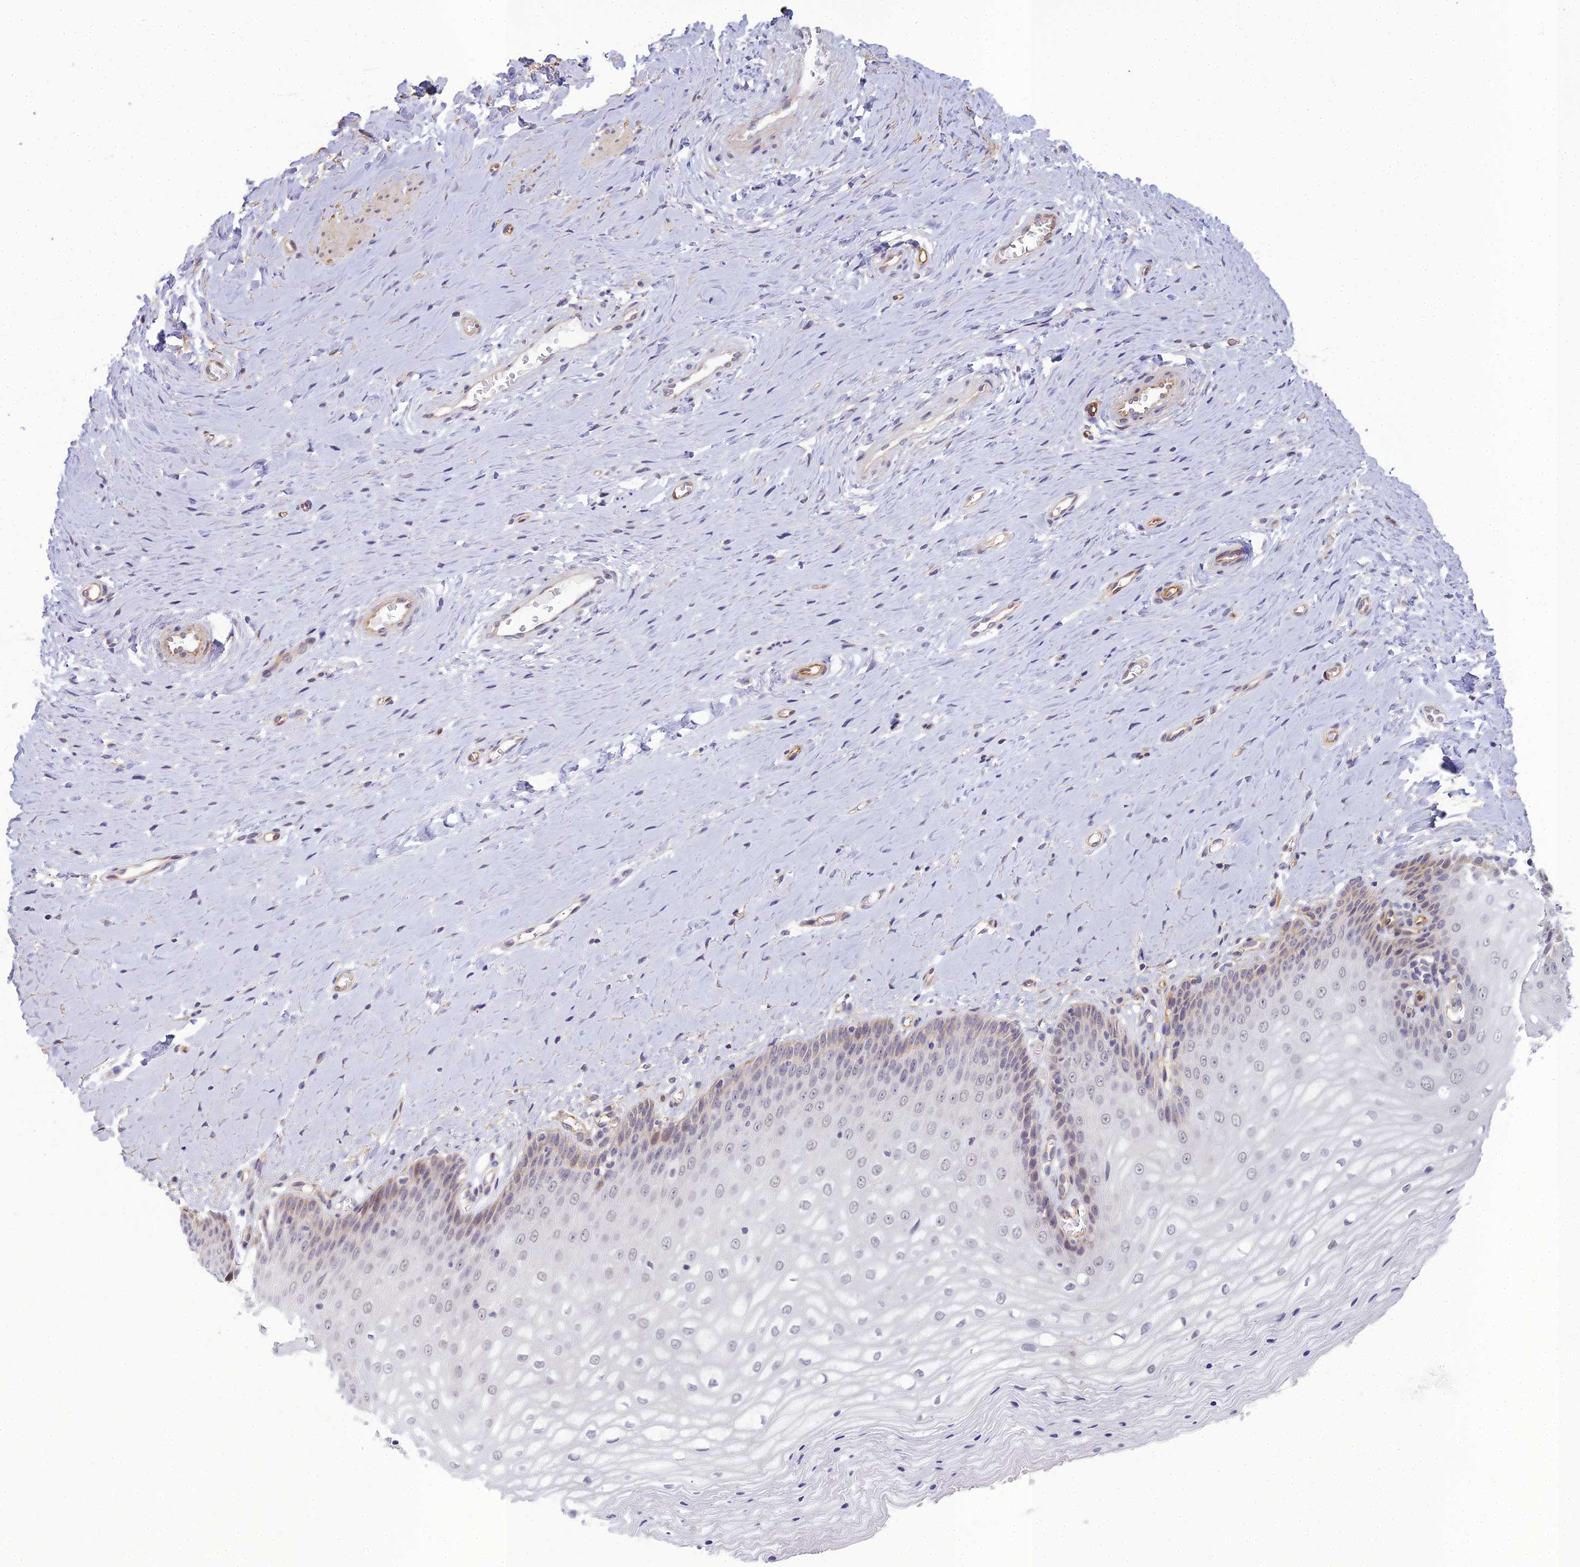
{"staining": {"intensity": "weak", "quantity": "25%-75%", "location": "nuclear"}, "tissue": "vagina", "cell_type": "Squamous epithelial cells", "image_type": "normal", "snomed": [{"axis": "morphology", "description": "Normal tissue, NOS"}, {"axis": "topography", "description": "Vagina"}], "caption": "A high-resolution micrograph shows immunohistochemistry staining of unremarkable vagina, which displays weak nuclear staining in approximately 25%-75% of squamous epithelial cells.", "gene": "RGL3", "patient": {"sex": "female", "age": 65}}